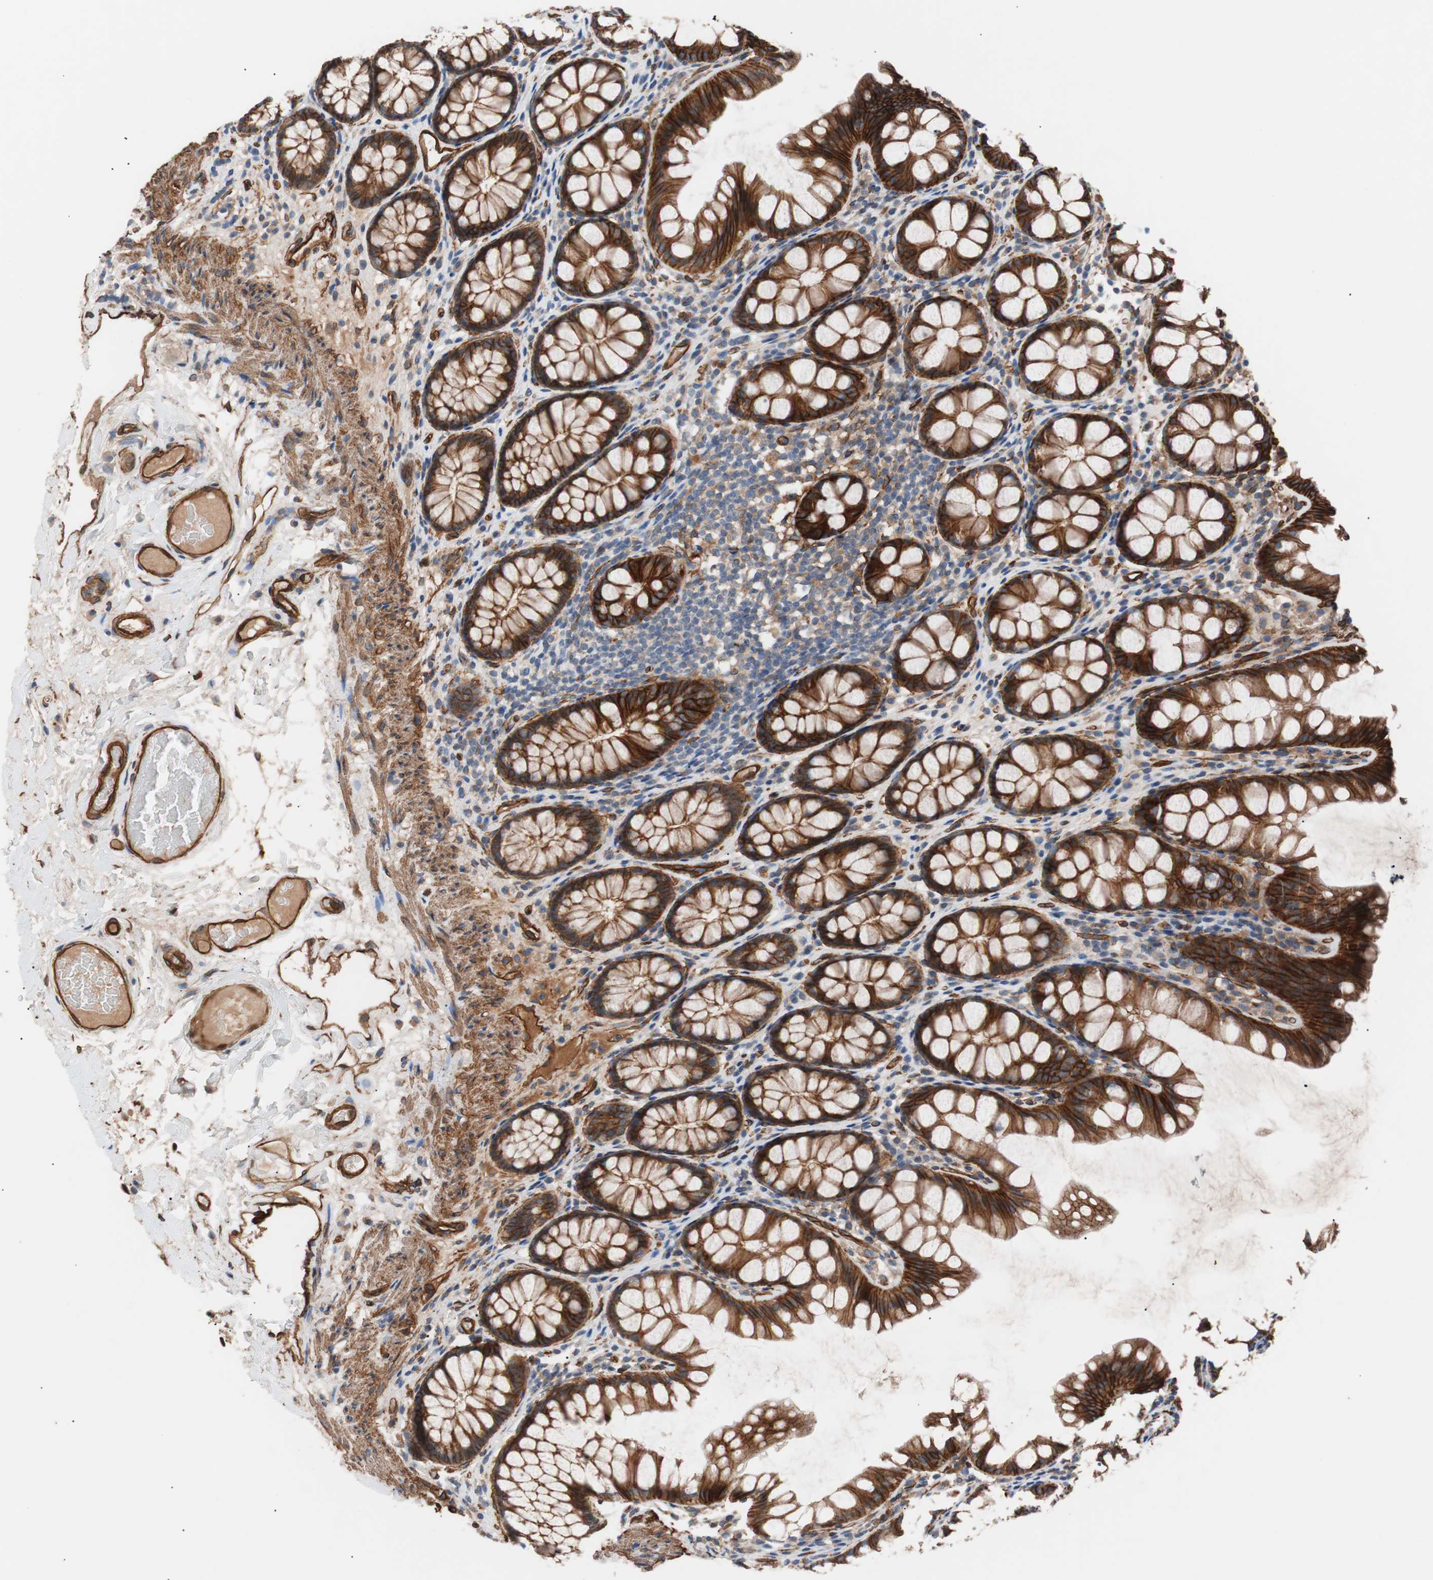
{"staining": {"intensity": "strong", "quantity": ">75%", "location": "cytoplasmic/membranous"}, "tissue": "colon", "cell_type": "Endothelial cells", "image_type": "normal", "snomed": [{"axis": "morphology", "description": "Normal tissue, NOS"}, {"axis": "topography", "description": "Colon"}], "caption": "Immunohistochemistry (IHC) photomicrograph of normal colon stained for a protein (brown), which demonstrates high levels of strong cytoplasmic/membranous expression in approximately >75% of endothelial cells.", "gene": "SPINT1", "patient": {"sex": "female", "age": 55}}